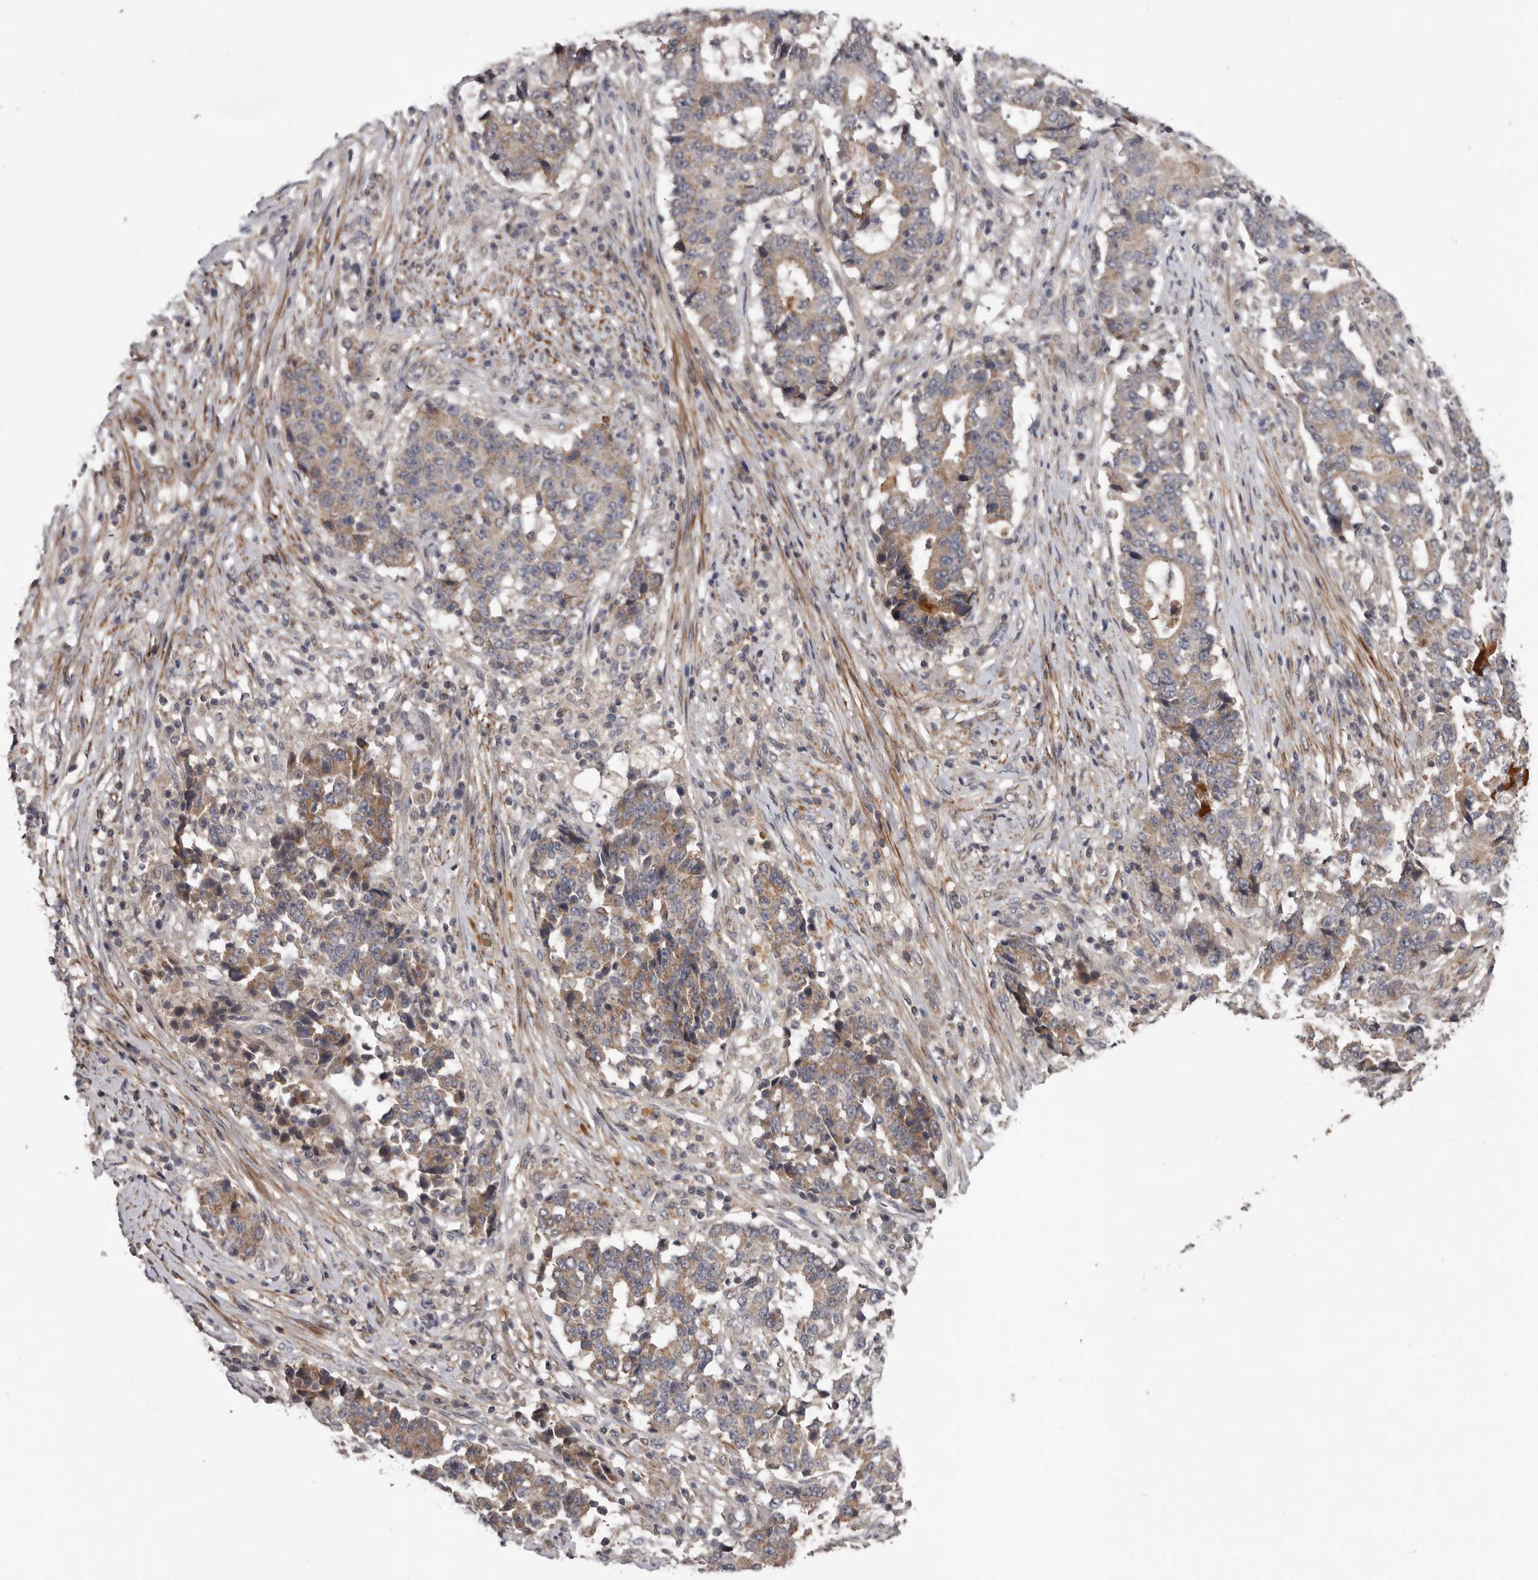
{"staining": {"intensity": "weak", "quantity": "25%-75%", "location": "cytoplasmic/membranous"}, "tissue": "stomach cancer", "cell_type": "Tumor cells", "image_type": "cancer", "snomed": [{"axis": "morphology", "description": "Adenocarcinoma, NOS"}, {"axis": "topography", "description": "Stomach"}], "caption": "Immunohistochemistry (IHC) staining of stomach cancer (adenocarcinoma), which displays low levels of weak cytoplasmic/membranous expression in approximately 25%-75% of tumor cells indicating weak cytoplasmic/membranous protein positivity. The staining was performed using DAB (3,3'-diaminobenzidine) (brown) for protein detection and nuclei were counterstained in hematoxylin (blue).", "gene": "FGFR4", "patient": {"sex": "male", "age": 59}}